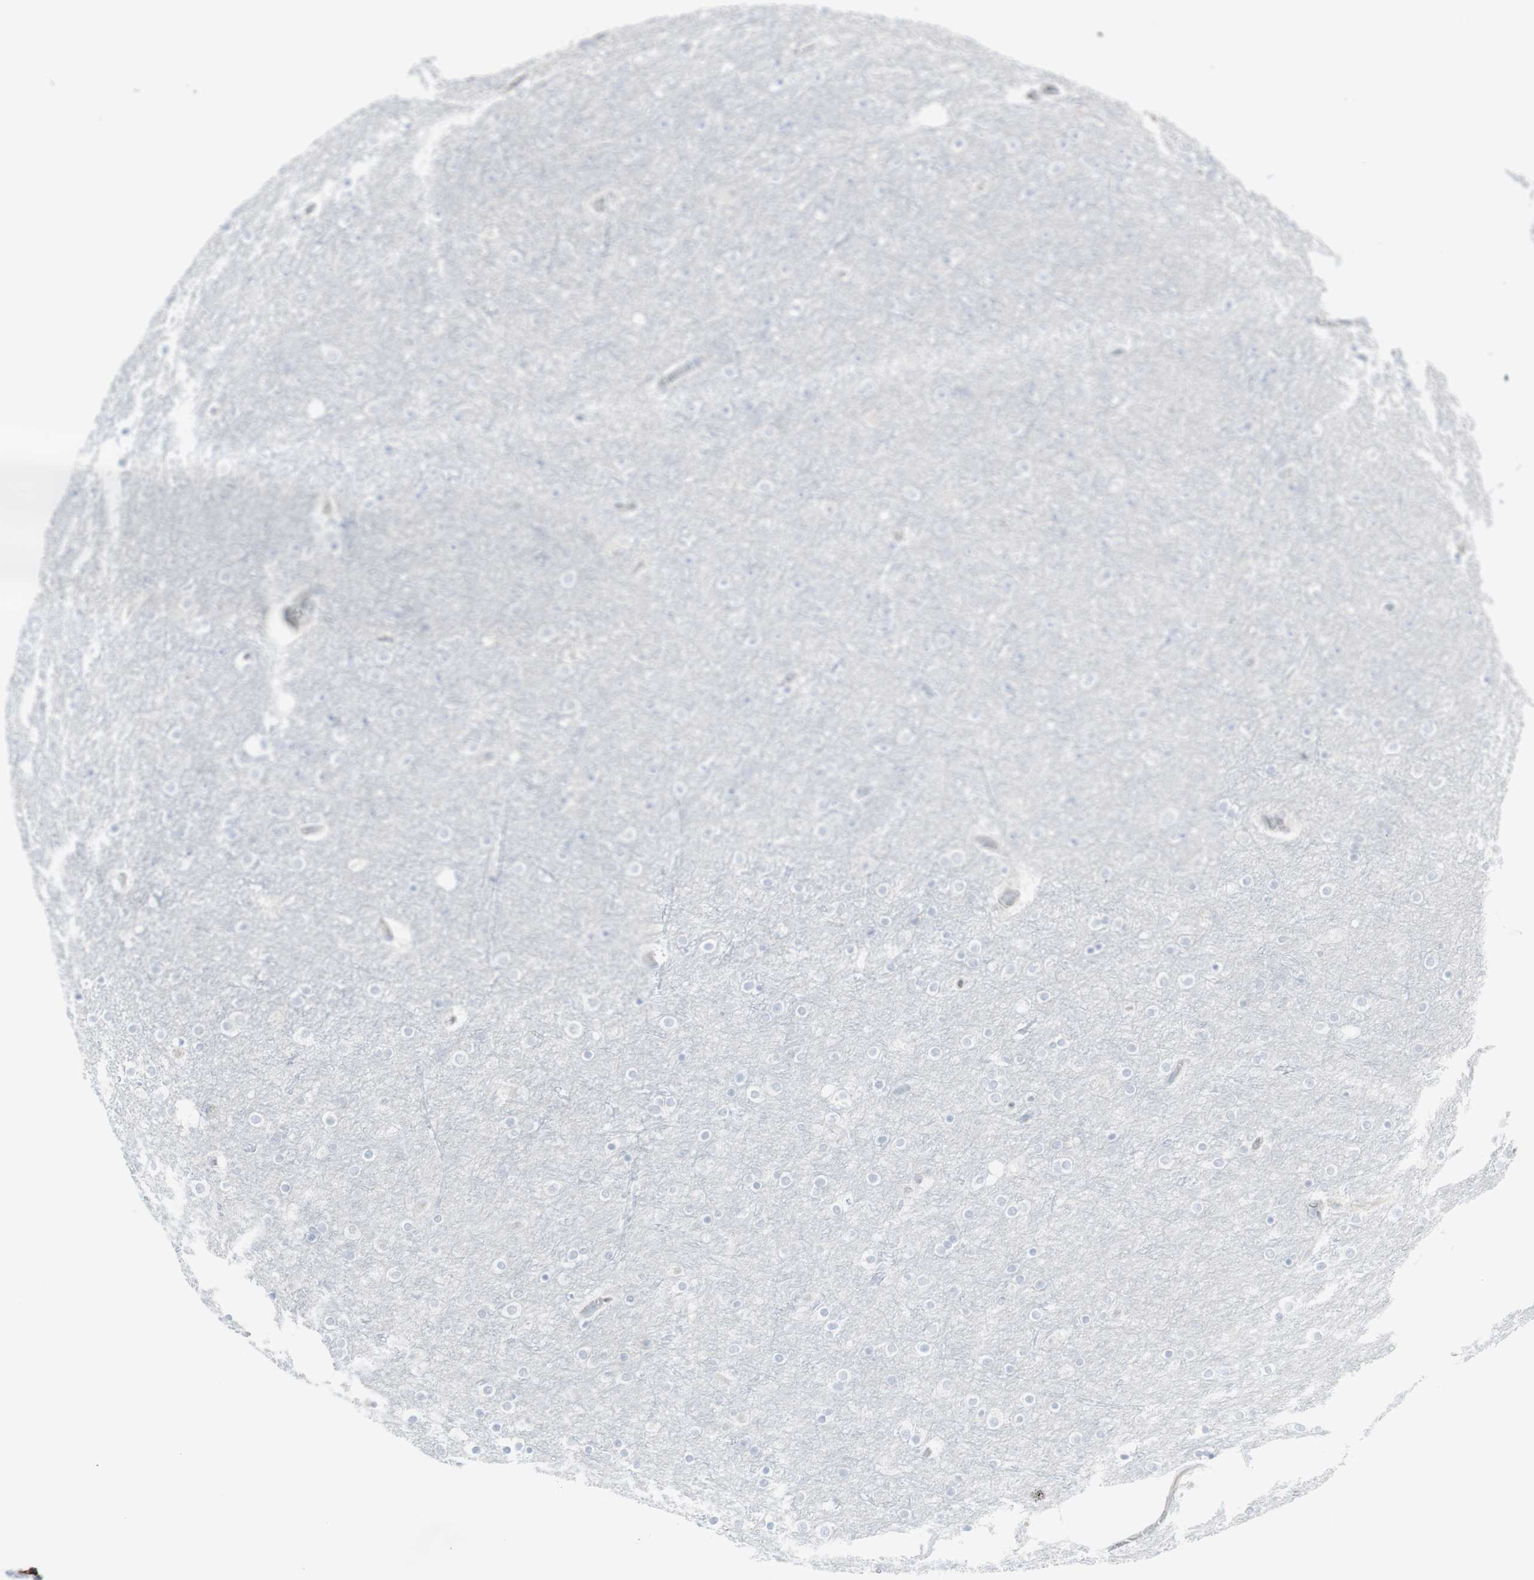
{"staining": {"intensity": "negative", "quantity": "none", "location": "none"}, "tissue": "cerebral cortex", "cell_type": "Endothelial cells", "image_type": "normal", "snomed": [{"axis": "morphology", "description": "Normal tissue, NOS"}, {"axis": "topography", "description": "Cerebral cortex"}], "caption": "Normal cerebral cortex was stained to show a protein in brown. There is no significant positivity in endothelial cells. Brightfield microscopy of IHC stained with DAB (brown) and hematoxylin (blue), captured at high magnification.", "gene": "CD247", "patient": {"sex": "female", "age": 54}}